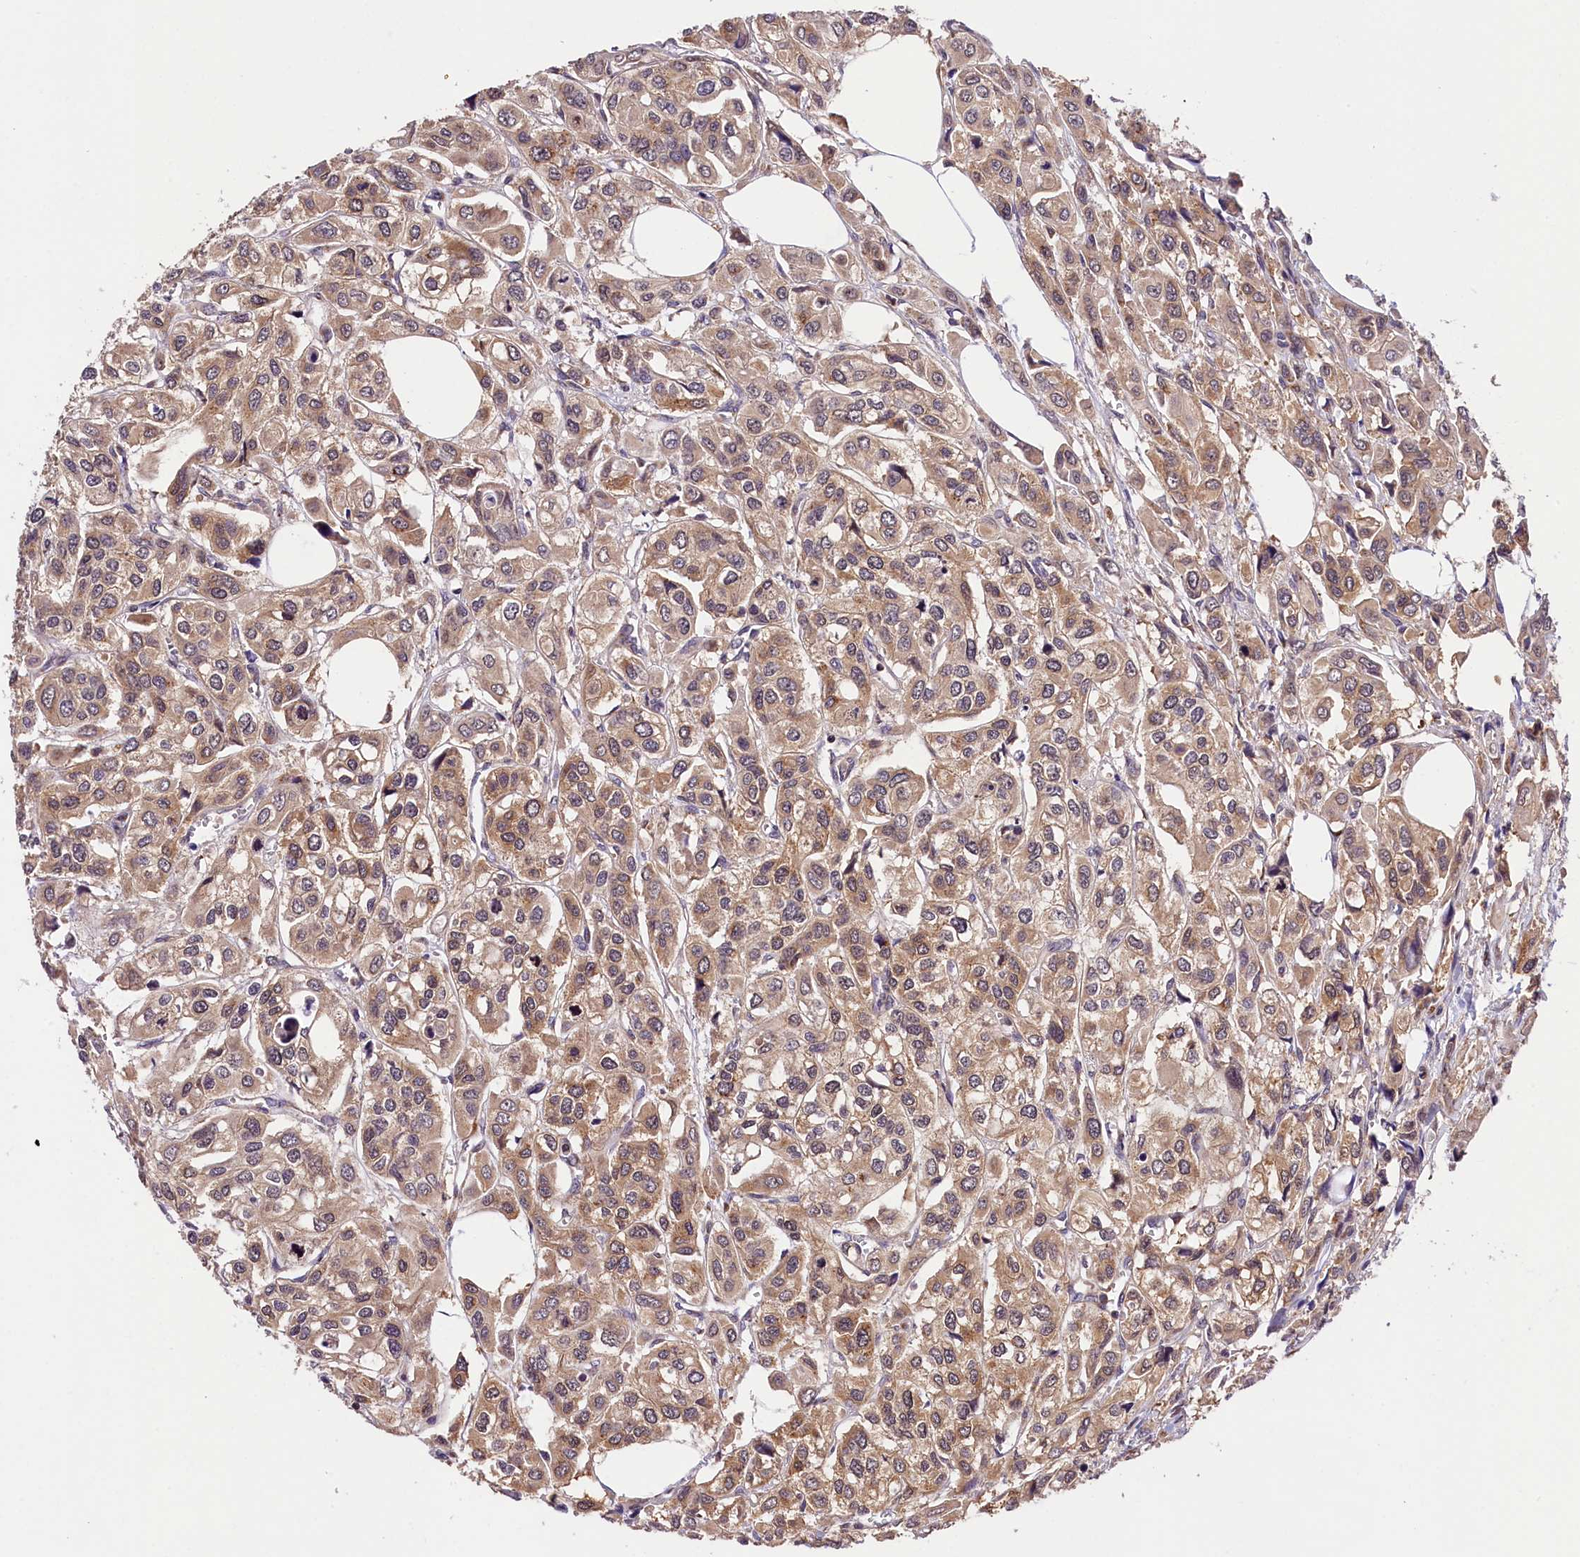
{"staining": {"intensity": "weak", "quantity": "25%-75%", "location": "cytoplasmic/membranous"}, "tissue": "urothelial cancer", "cell_type": "Tumor cells", "image_type": "cancer", "snomed": [{"axis": "morphology", "description": "Urothelial carcinoma, High grade"}, {"axis": "topography", "description": "Urinary bladder"}], "caption": "High-grade urothelial carcinoma stained with a brown dye reveals weak cytoplasmic/membranous positive positivity in approximately 25%-75% of tumor cells.", "gene": "CHORDC1", "patient": {"sex": "male", "age": 67}}